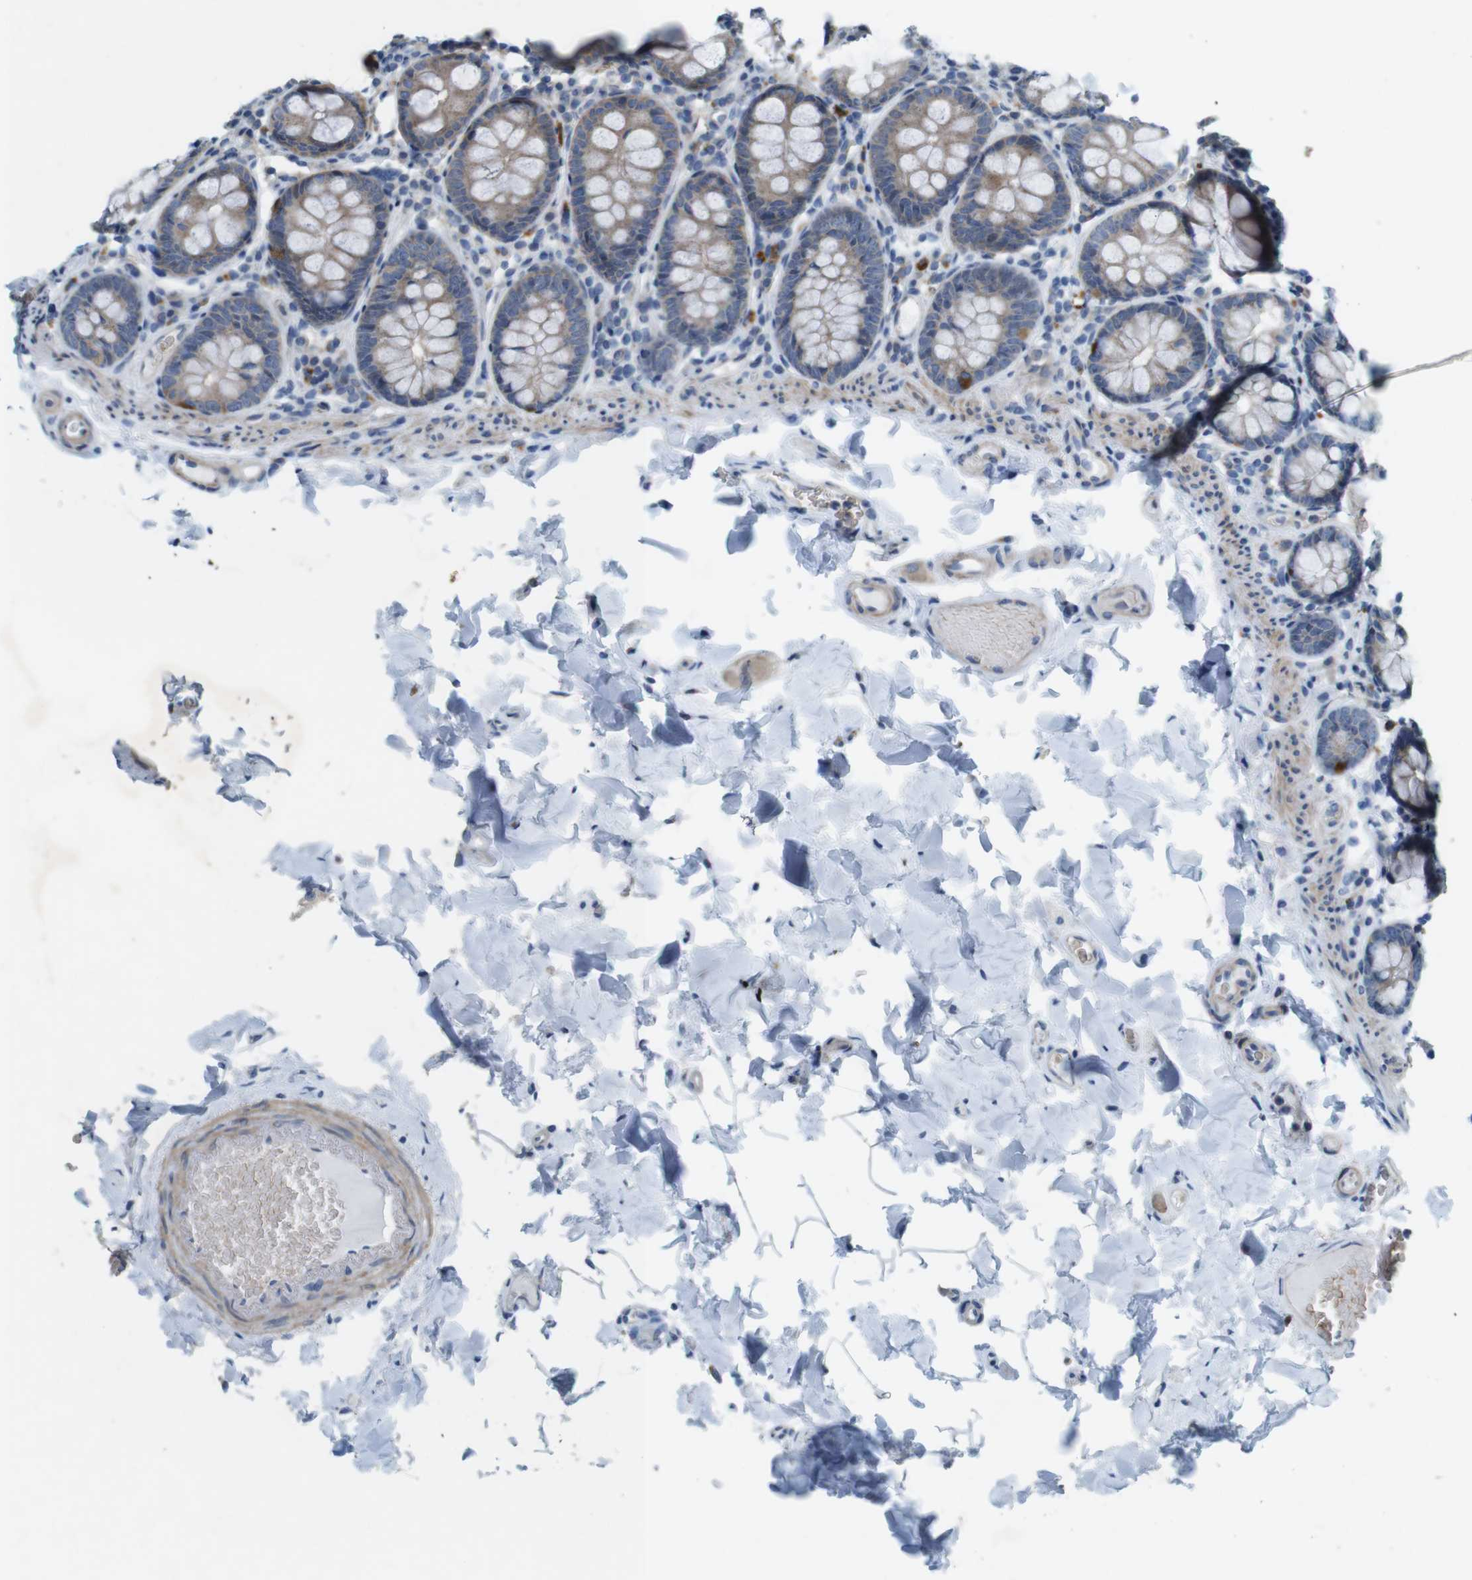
{"staining": {"intensity": "weak", "quantity": "25%-75%", "location": "cytoplasmic/membranous"}, "tissue": "colon", "cell_type": "Endothelial cells", "image_type": "normal", "snomed": [{"axis": "morphology", "description": "Normal tissue, NOS"}, {"axis": "topography", "description": "Colon"}], "caption": "A micrograph showing weak cytoplasmic/membranous staining in about 25%-75% of endothelial cells in unremarkable colon, as visualized by brown immunohistochemical staining.", "gene": "TYW1", "patient": {"sex": "female", "age": 61}}